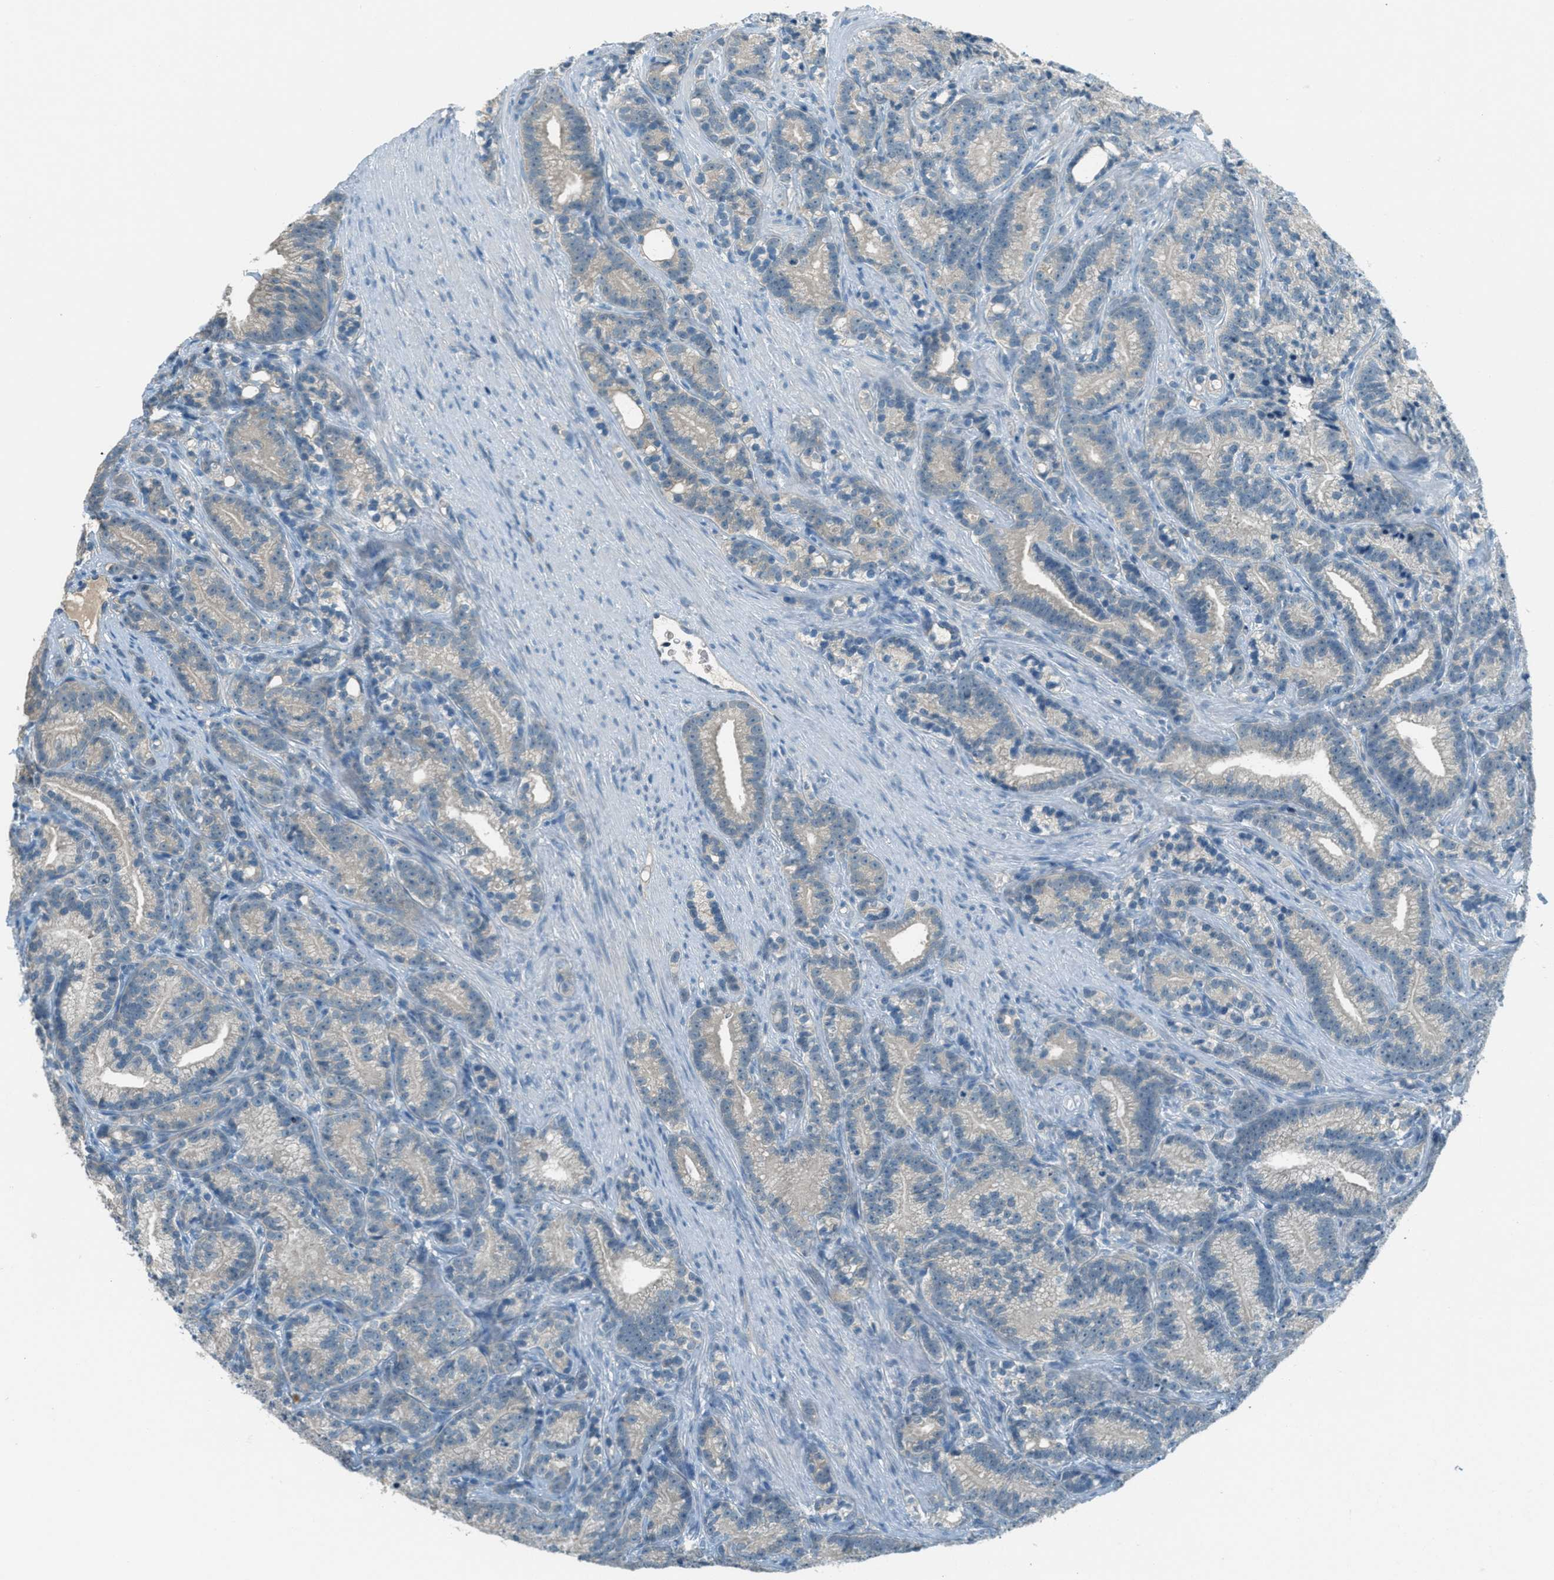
{"staining": {"intensity": "negative", "quantity": "none", "location": "none"}, "tissue": "prostate cancer", "cell_type": "Tumor cells", "image_type": "cancer", "snomed": [{"axis": "morphology", "description": "Adenocarcinoma, Low grade"}, {"axis": "topography", "description": "Prostate"}], "caption": "Human prostate adenocarcinoma (low-grade) stained for a protein using immunohistochemistry exhibits no expression in tumor cells.", "gene": "MSLN", "patient": {"sex": "male", "age": 89}}